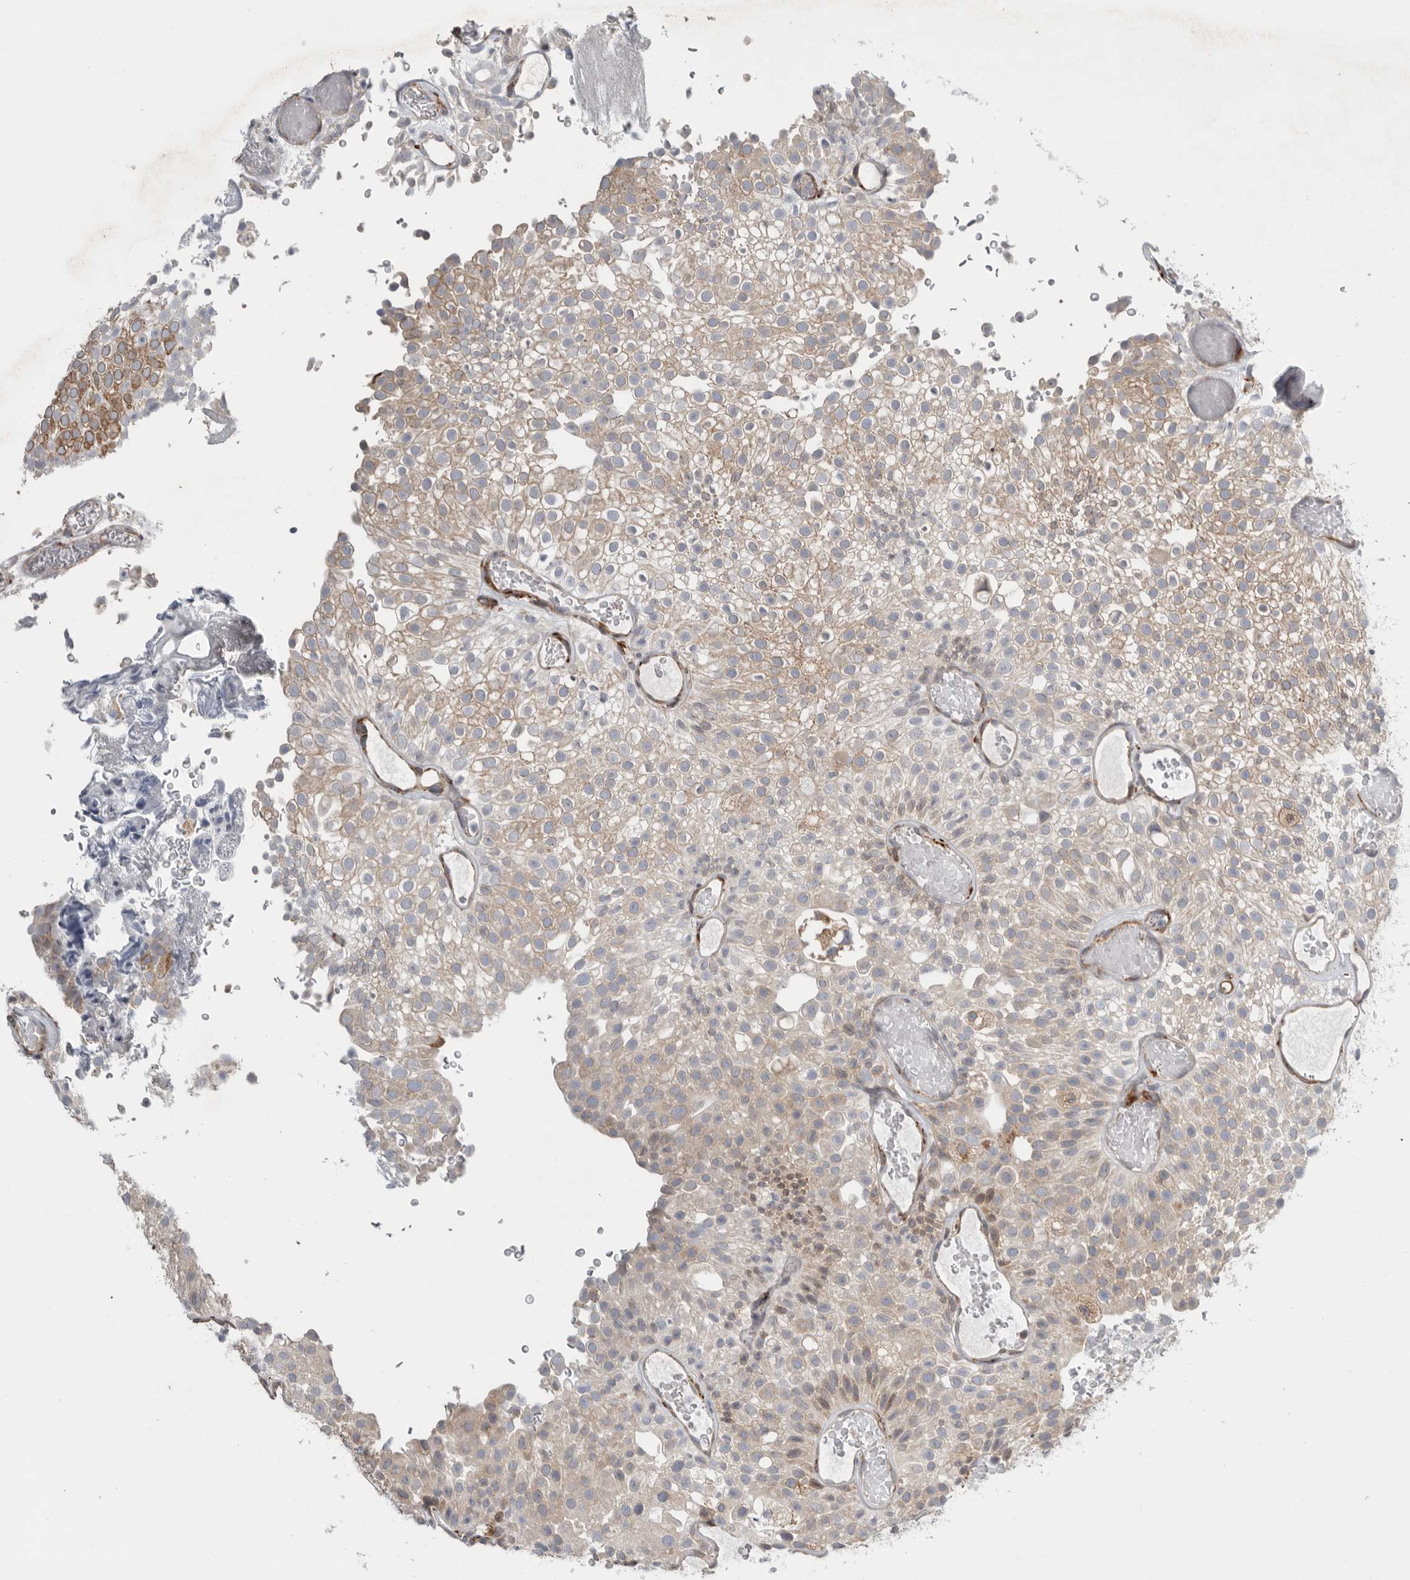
{"staining": {"intensity": "weak", "quantity": ">75%", "location": "cytoplasmic/membranous"}, "tissue": "urothelial cancer", "cell_type": "Tumor cells", "image_type": "cancer", "snomed": [{"axis": "morphology", "description": "Urothelial carcinoma, Low grade"}, {"axis": "topography", "description": "Urinary bladder"}], "caption": "Urothelial carcinoma (low-grade) was stained to show a protein in brown. There is low levels of weak cytoplasmic/membranous expression in about >75% of tumor cells.", "gene": "GANAB", "patient": {"sex": "male", "age": 78}}